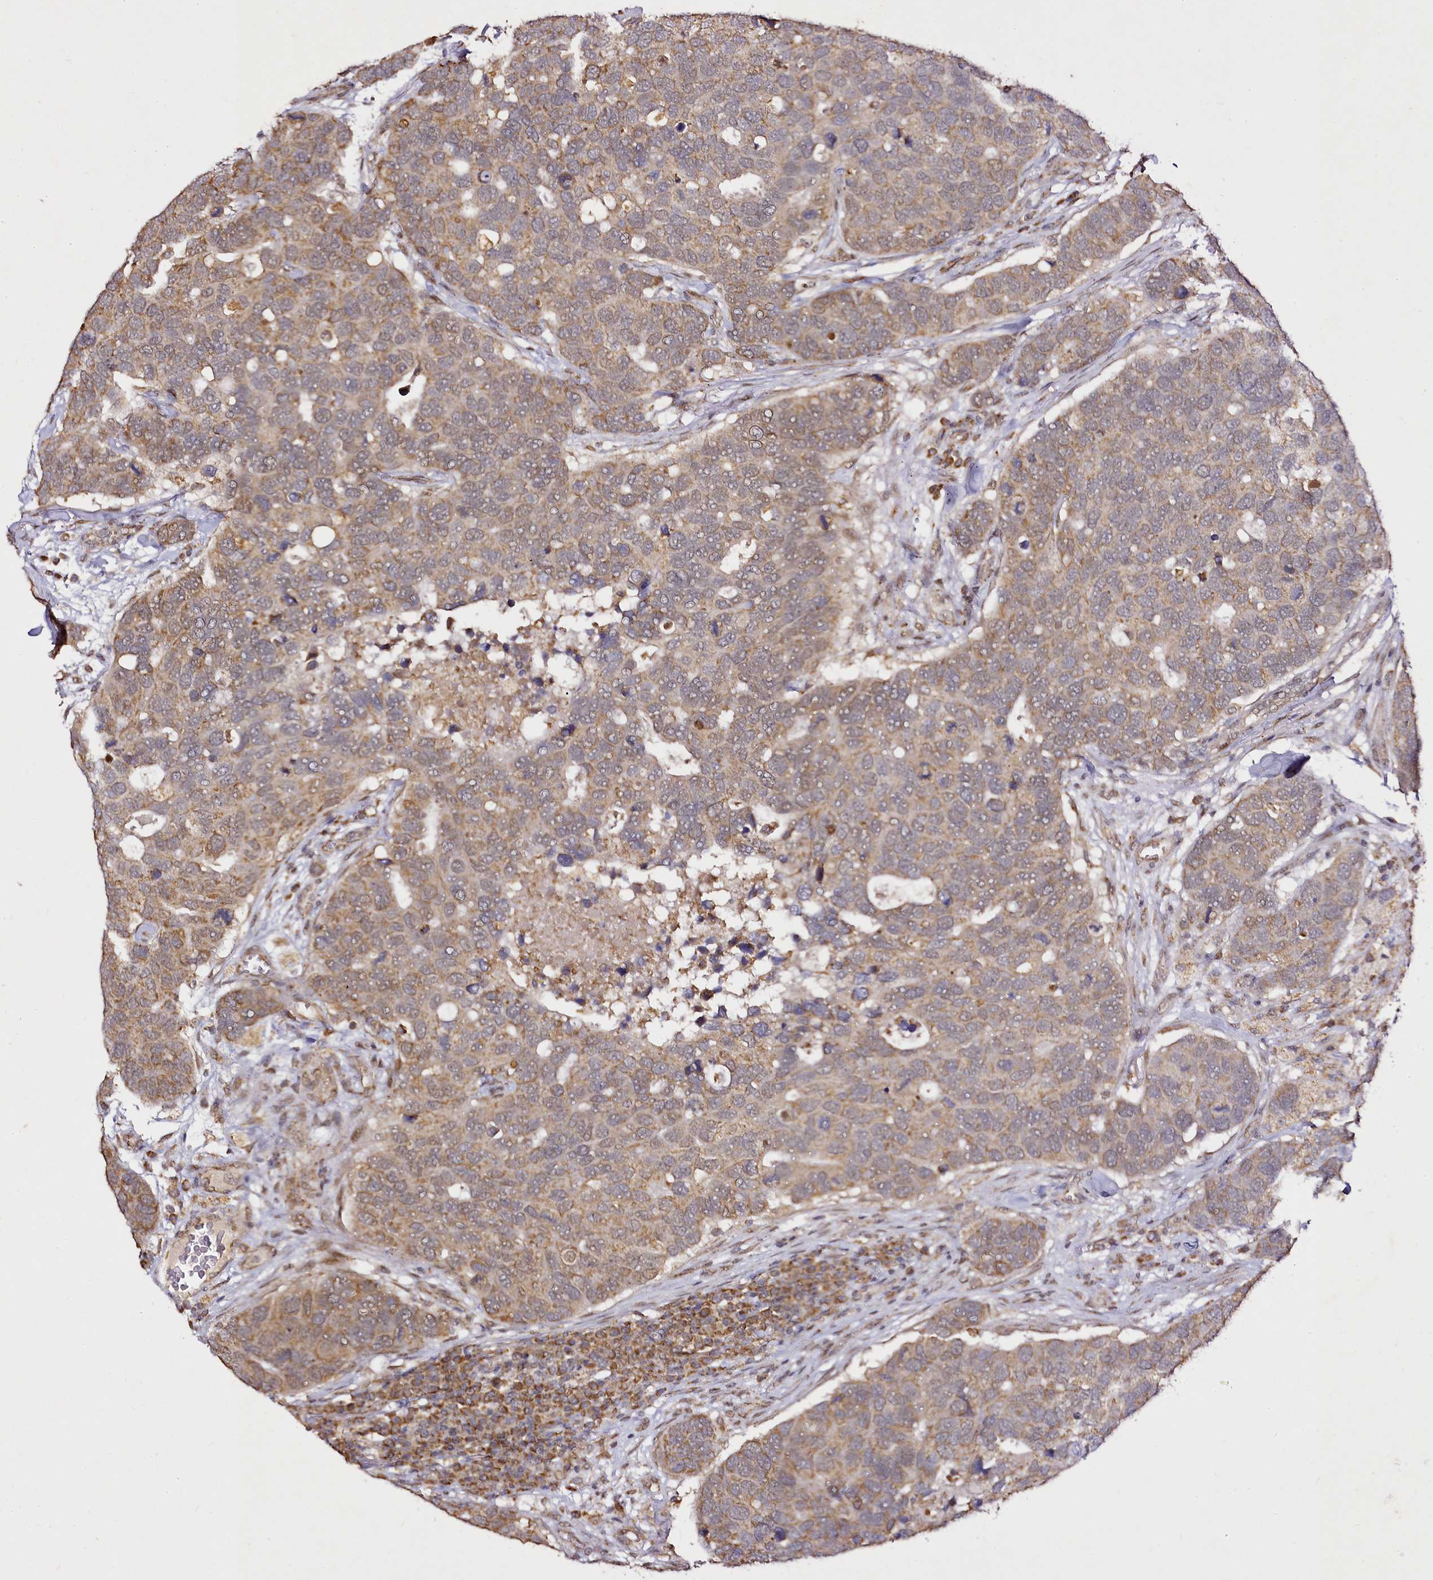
{"staining": {"intensity": "moderate", "quantity": ">75%", "location": "cytoplasmic/membranous"}, "tissue": "breast cancer", "cell_type": "Tumor cells", "image_type": "cancer", "snomed": [{"axis": "morphology", "description": "Duct carcinoma"}, {"axis": "topography", "description": "Breast"}], "caption": "Approximately >75% of tumor cells in breast cancer demonstrate moderate cytoplasmic/membranous protein staining as visualized by brown immunohistochemical staining.", "gene": "EDIL3", "patient": {"sex": "female", "age": 83}}